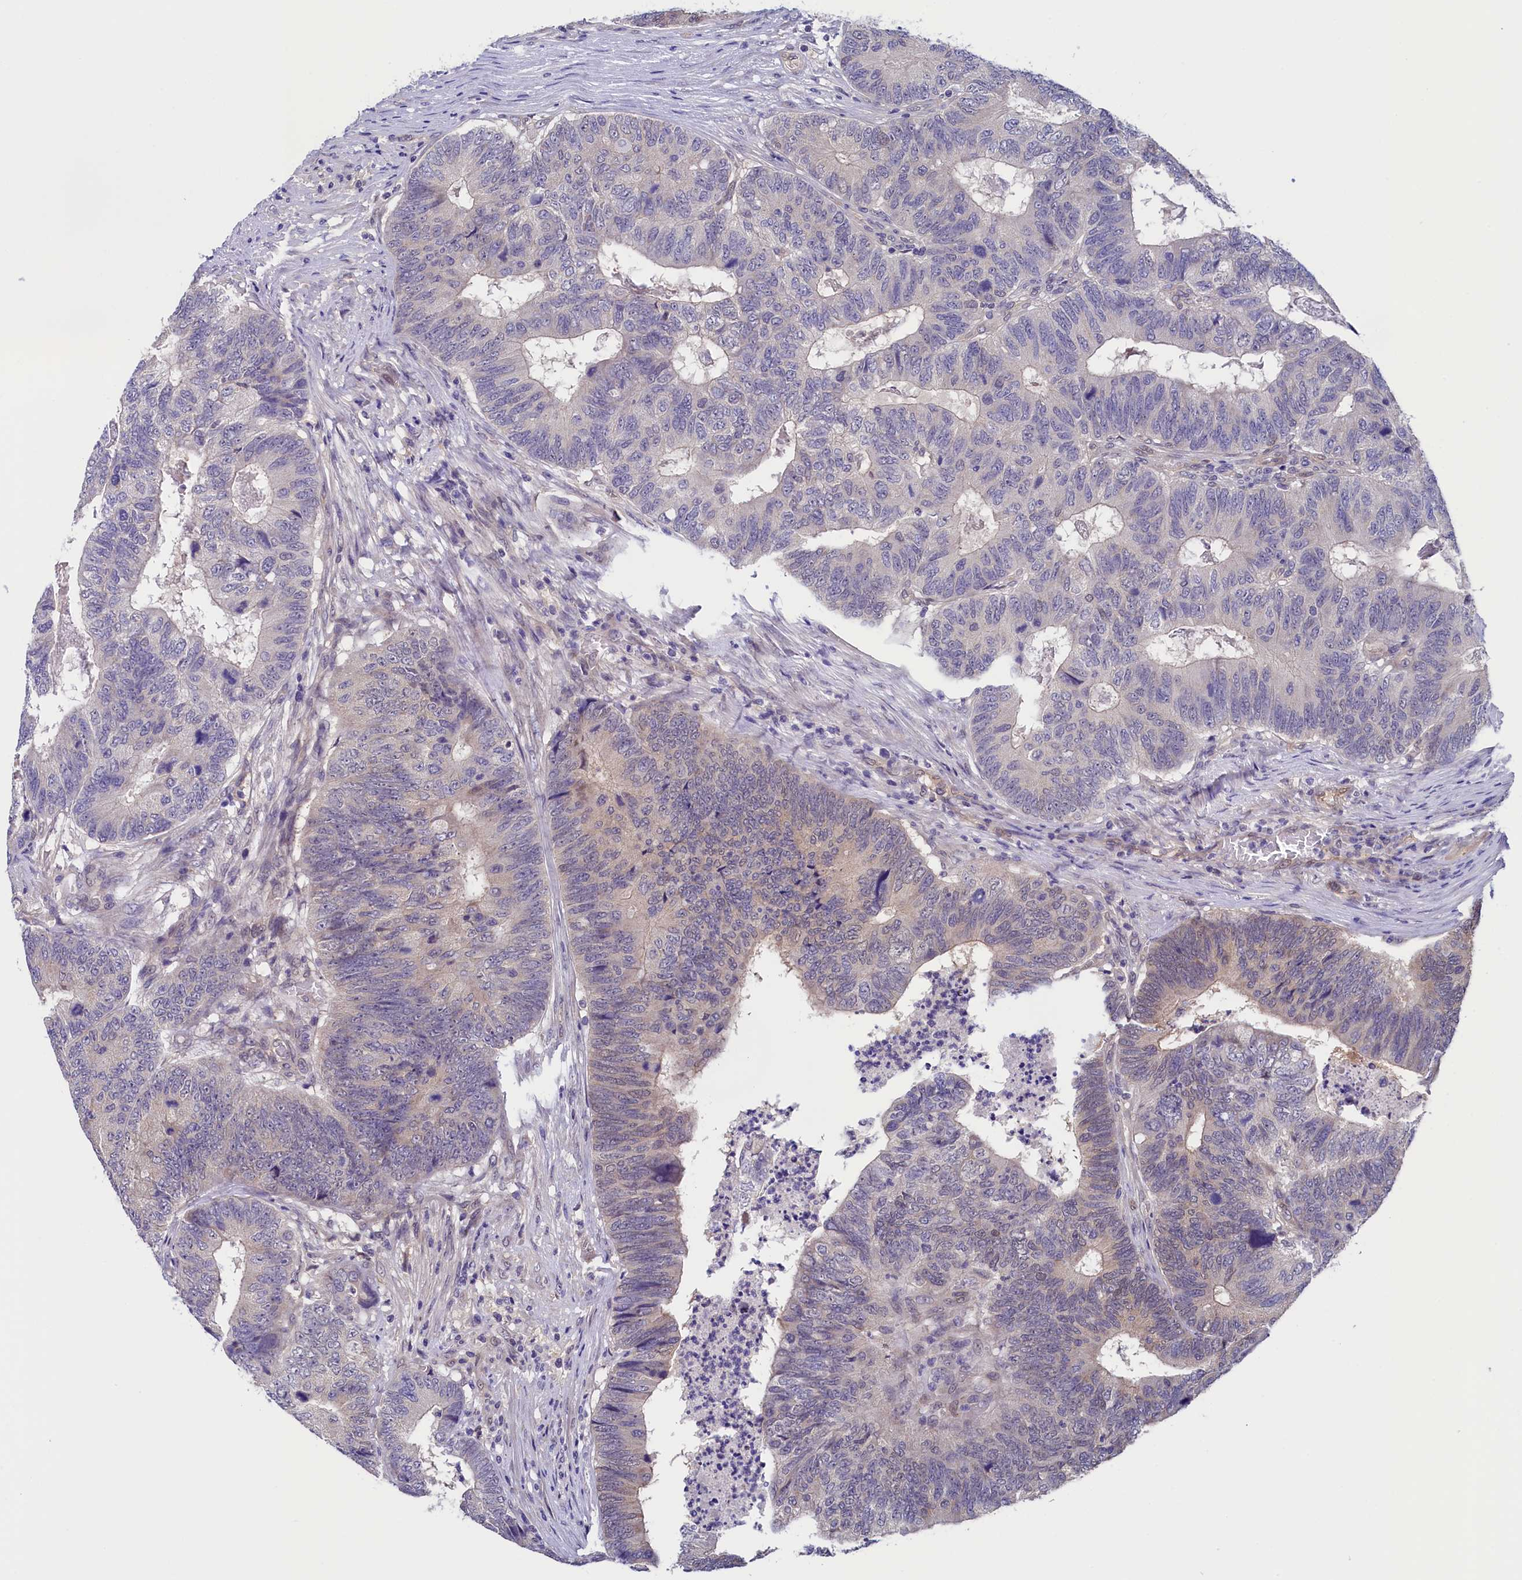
{"staining": {"intensity": "weak", "quantity": "<25%", "location": "nuclear"}, "tissue": "colorectal cancer", "cell_type": "Tumor cells", "image_type": "cancer", "snomed": [{"axis": "morphology", "description": "Adenocarcinoma, NOS"}, {"axis": "topography", "description": "Colon"}], "caption": "An image of human colorectal cancer is negative for staining in tumor cells. (DAB (3,3'-diaminobenzidine) immunohistochemistry (IHC), high magnification).", "gene": "FLYWCH2", "patient": {"sex": "female", "age": 67}}